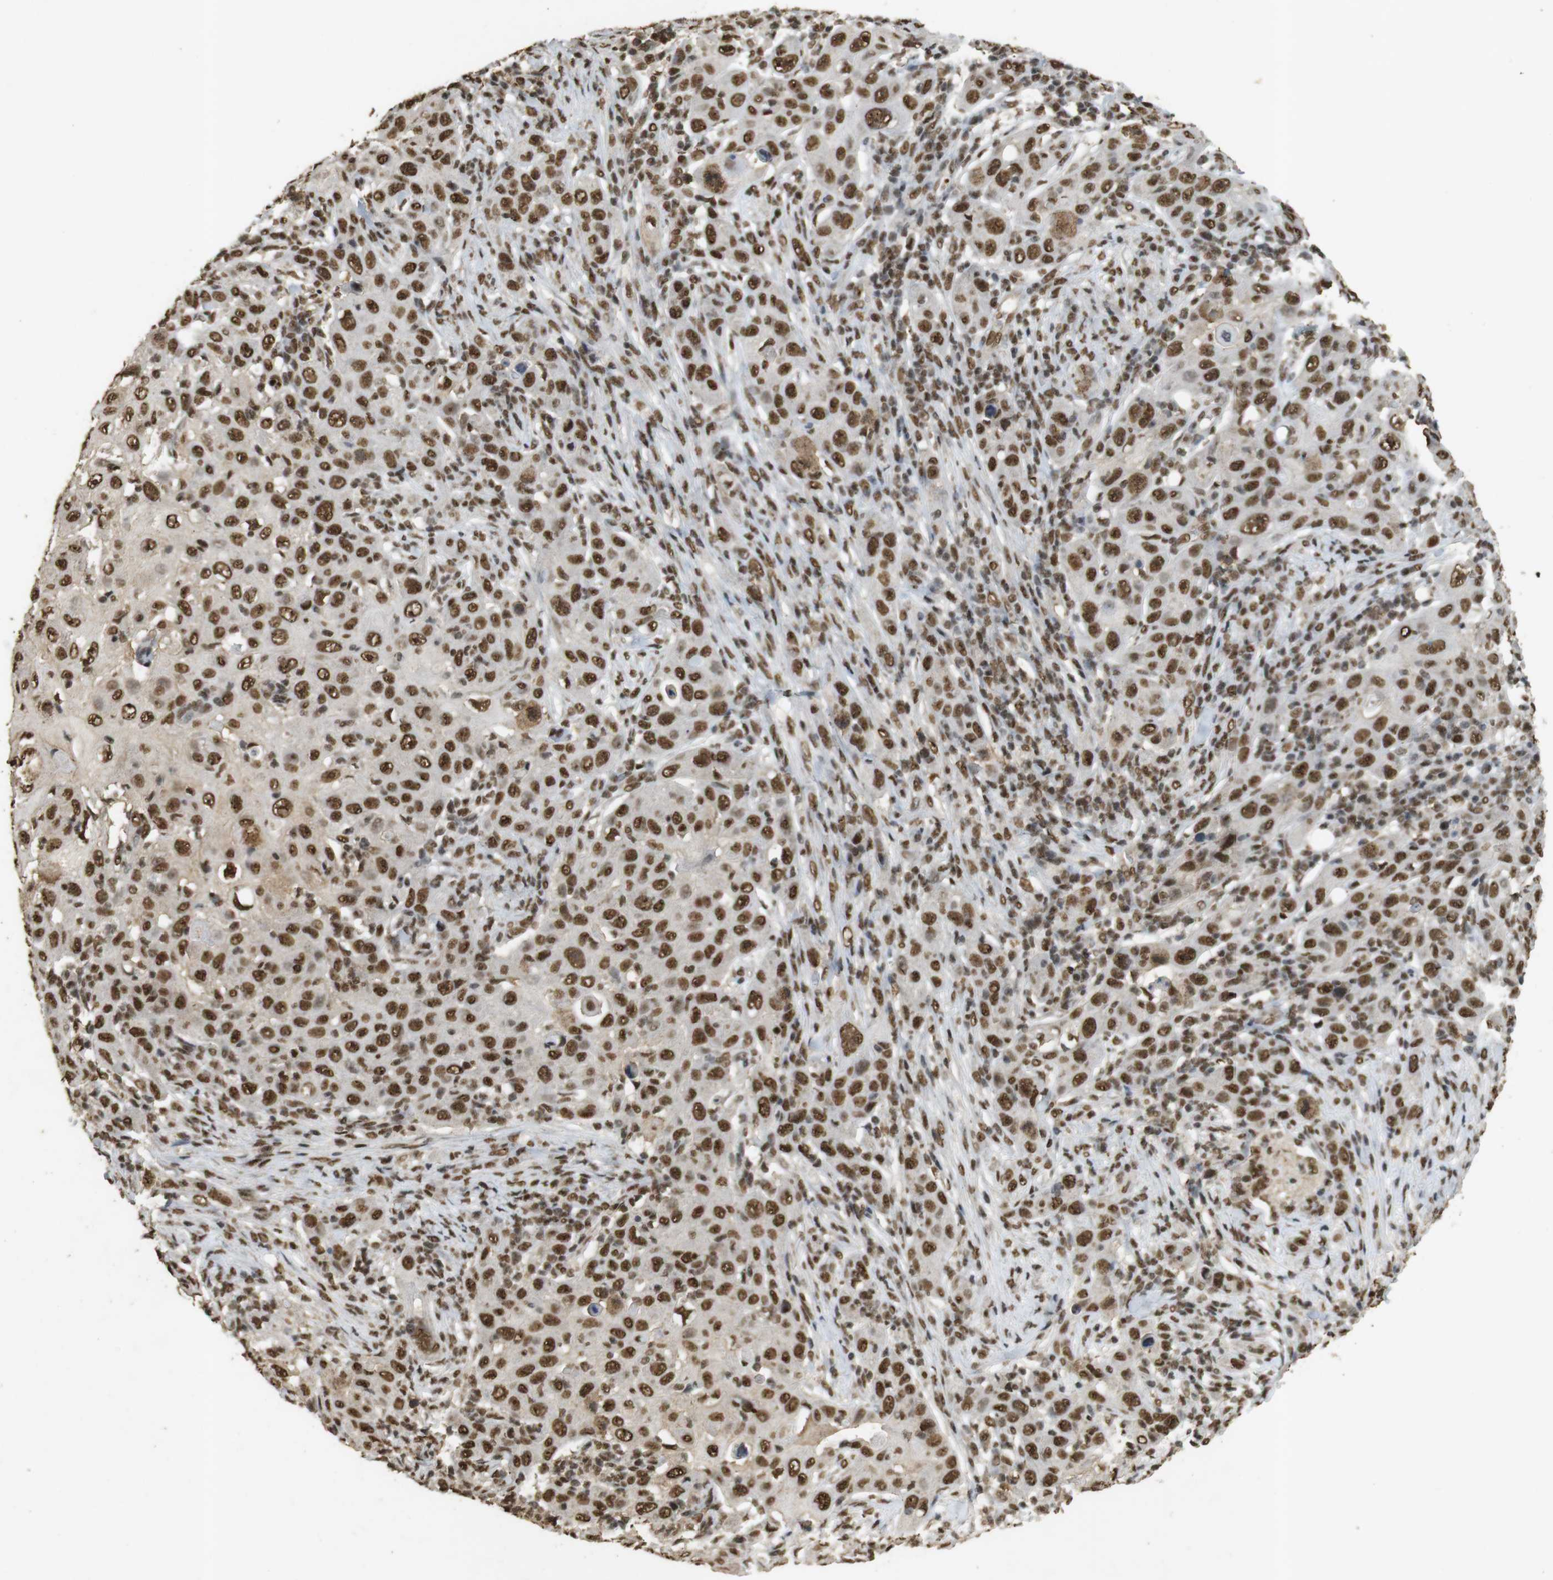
{"staining": {"intensity": "strong", "quantity": ">75%", "location": "nuclear"}, "tissue": "skin cancer", "cell_type": "Tumor cells", "image_type": "cancer", "snomed": [{"axis": "morphology", "description": "Squamous cell carcinoma, NOS"}, {"axis": "topography", "description": "Skin"}], "caption": "Brown immunohistochemical staining in skin cancer (squamous cell carcinoma) exhibits strong nuclear positivity in approximately >75% of tumor cells. The staining was performed using DAB, with brown indicating positive protein expression. Nuclei are stained blue with hematoxylin.", "gene": "GATA4", "patient": {"sex": "female", "age": 88}}